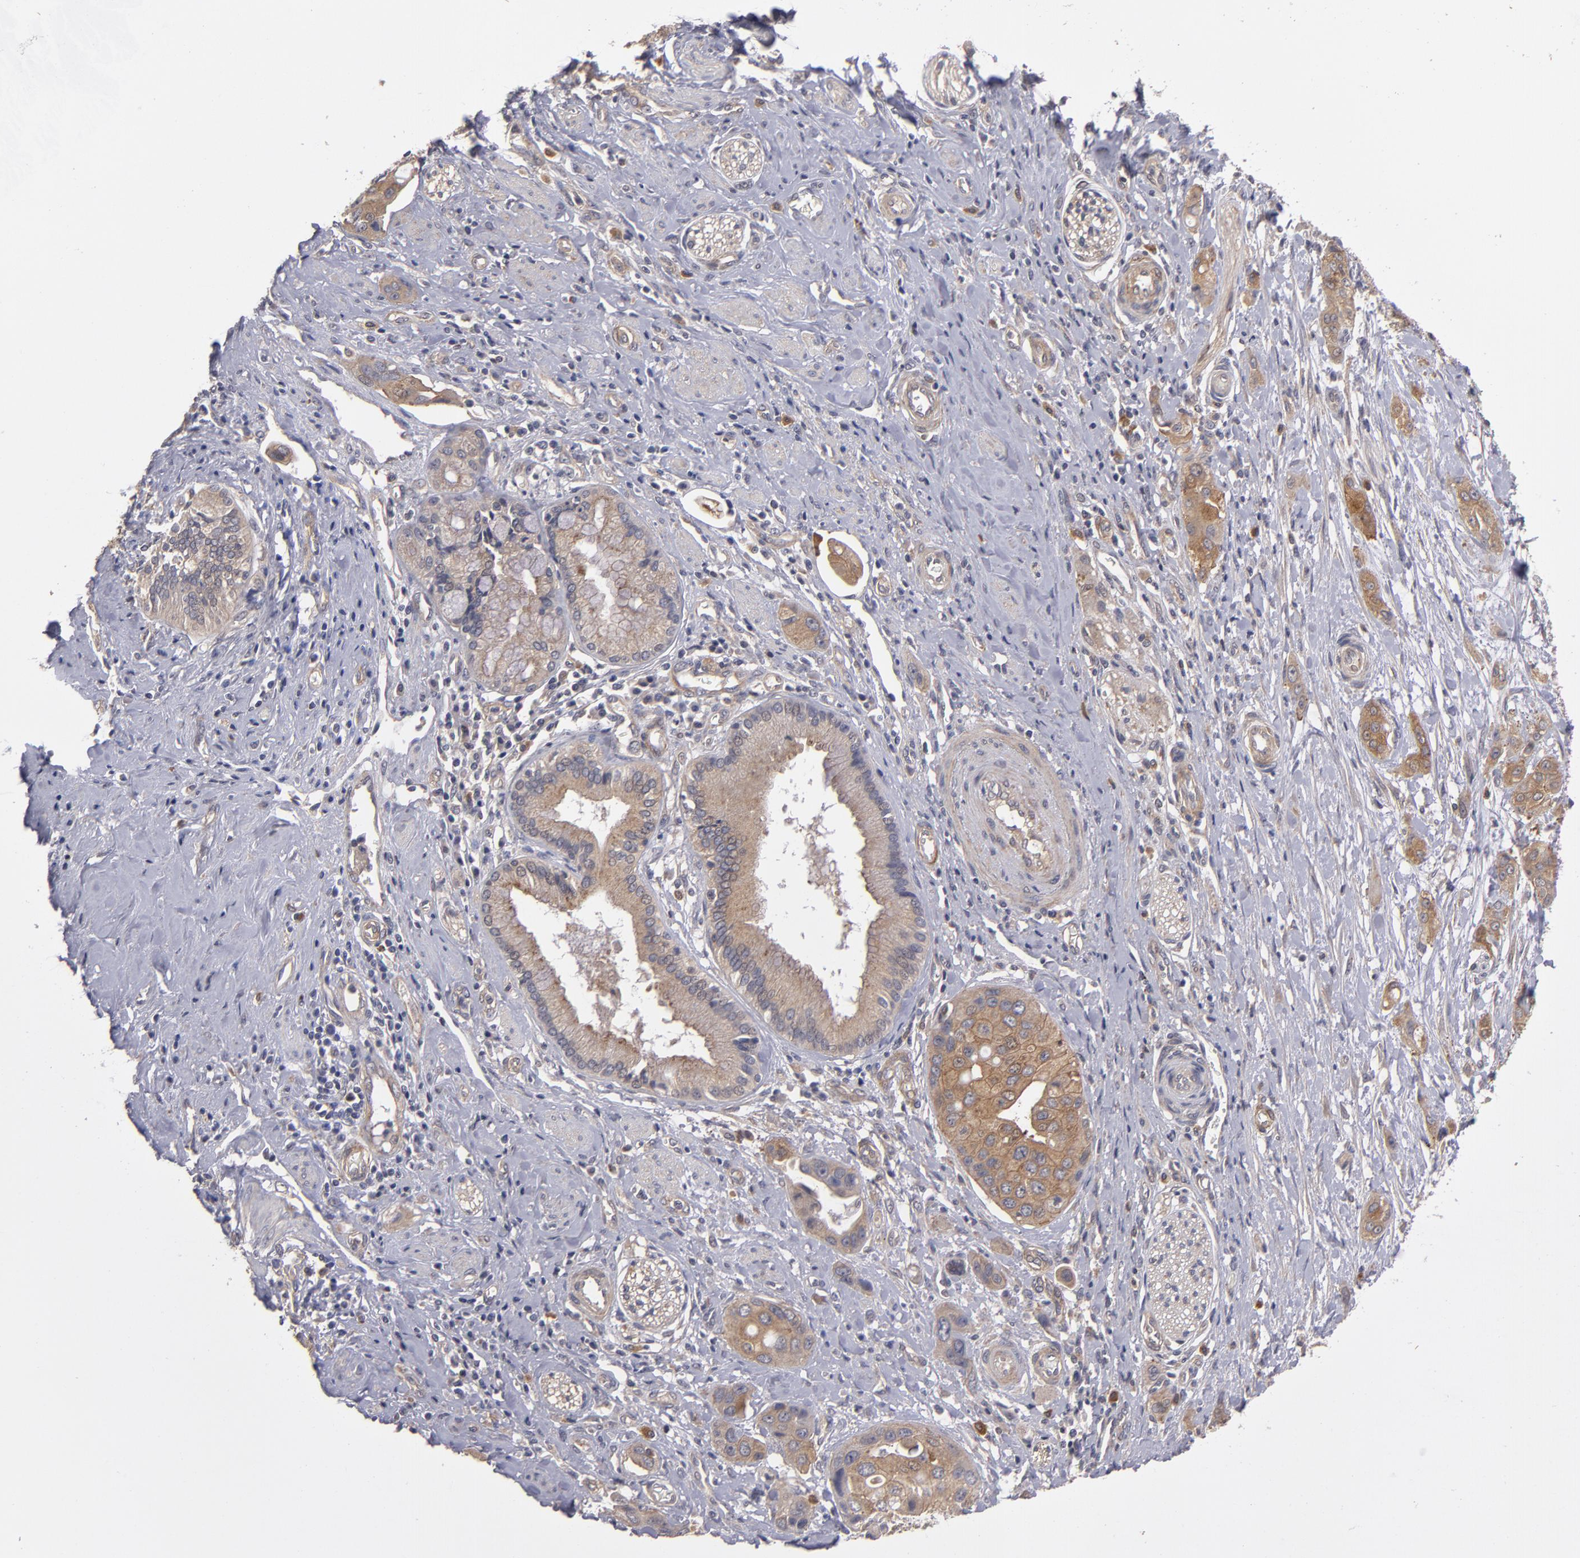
{"staining": {"intensity": "moderate", "quantity": ">75%", "location": "cytoplasmic/membranous"}, "tissue": "pancreatic cancer", "cell_type": "Tumor cells", "image_type": "cancer", "snomed": [{"axis": "morphology", "description": "Adenocarcinoma, NOS"}, {"axis": "topography", "description": "Pancreas"}], "caption": "Immunohistochemistry (IHC) image of adenocarcinoma (pancreatic) stained for a protein (brown), which shows medium levels of moderate cytoplasmic/membranous expression in about >75% of tumor cells.", "gene": "CTSO", "patient": {"sex": "female", "age": 60}}